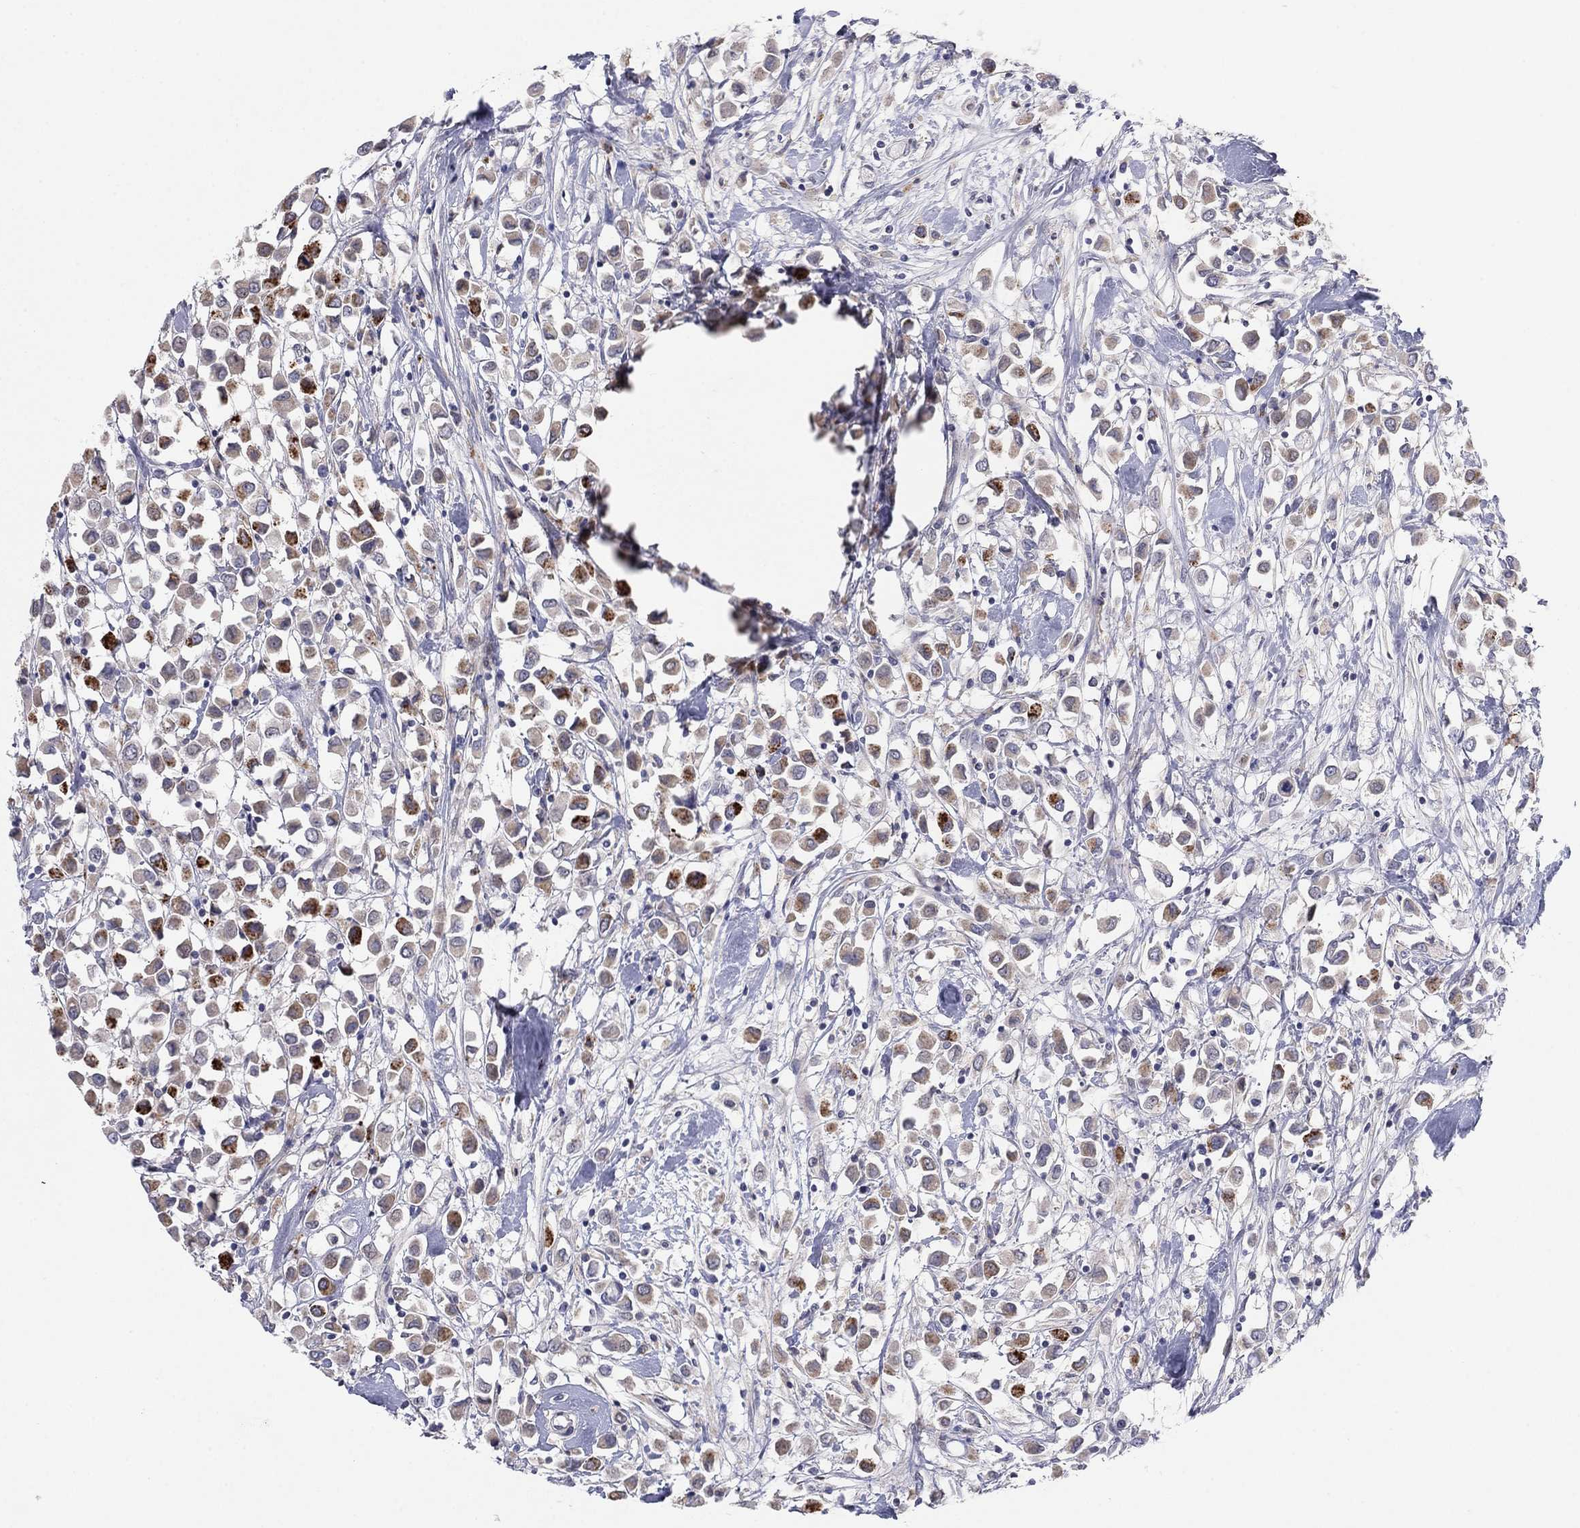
{"staining": {"intensity": "strong", "quantity": "<25%", "location": "cytoplasmic/membranous"}, "tissue": "breast cancer", "cell_type": "Tumor cells", "image_type": "cancer", "snomed": [{"axis": "morphology", "description": "Duct carcinoma"}, {"axis": "topography", "description": "Breast"}], "caption": "The image demonstrates immunohistochemical staining of breast cancer (intraductal carcinoma). There is strong cytoplasmic/membranous staining is present in about <25% of tumor cells.", "gene": "AMN1", "patient": {"sex": "female", "age": 61}}